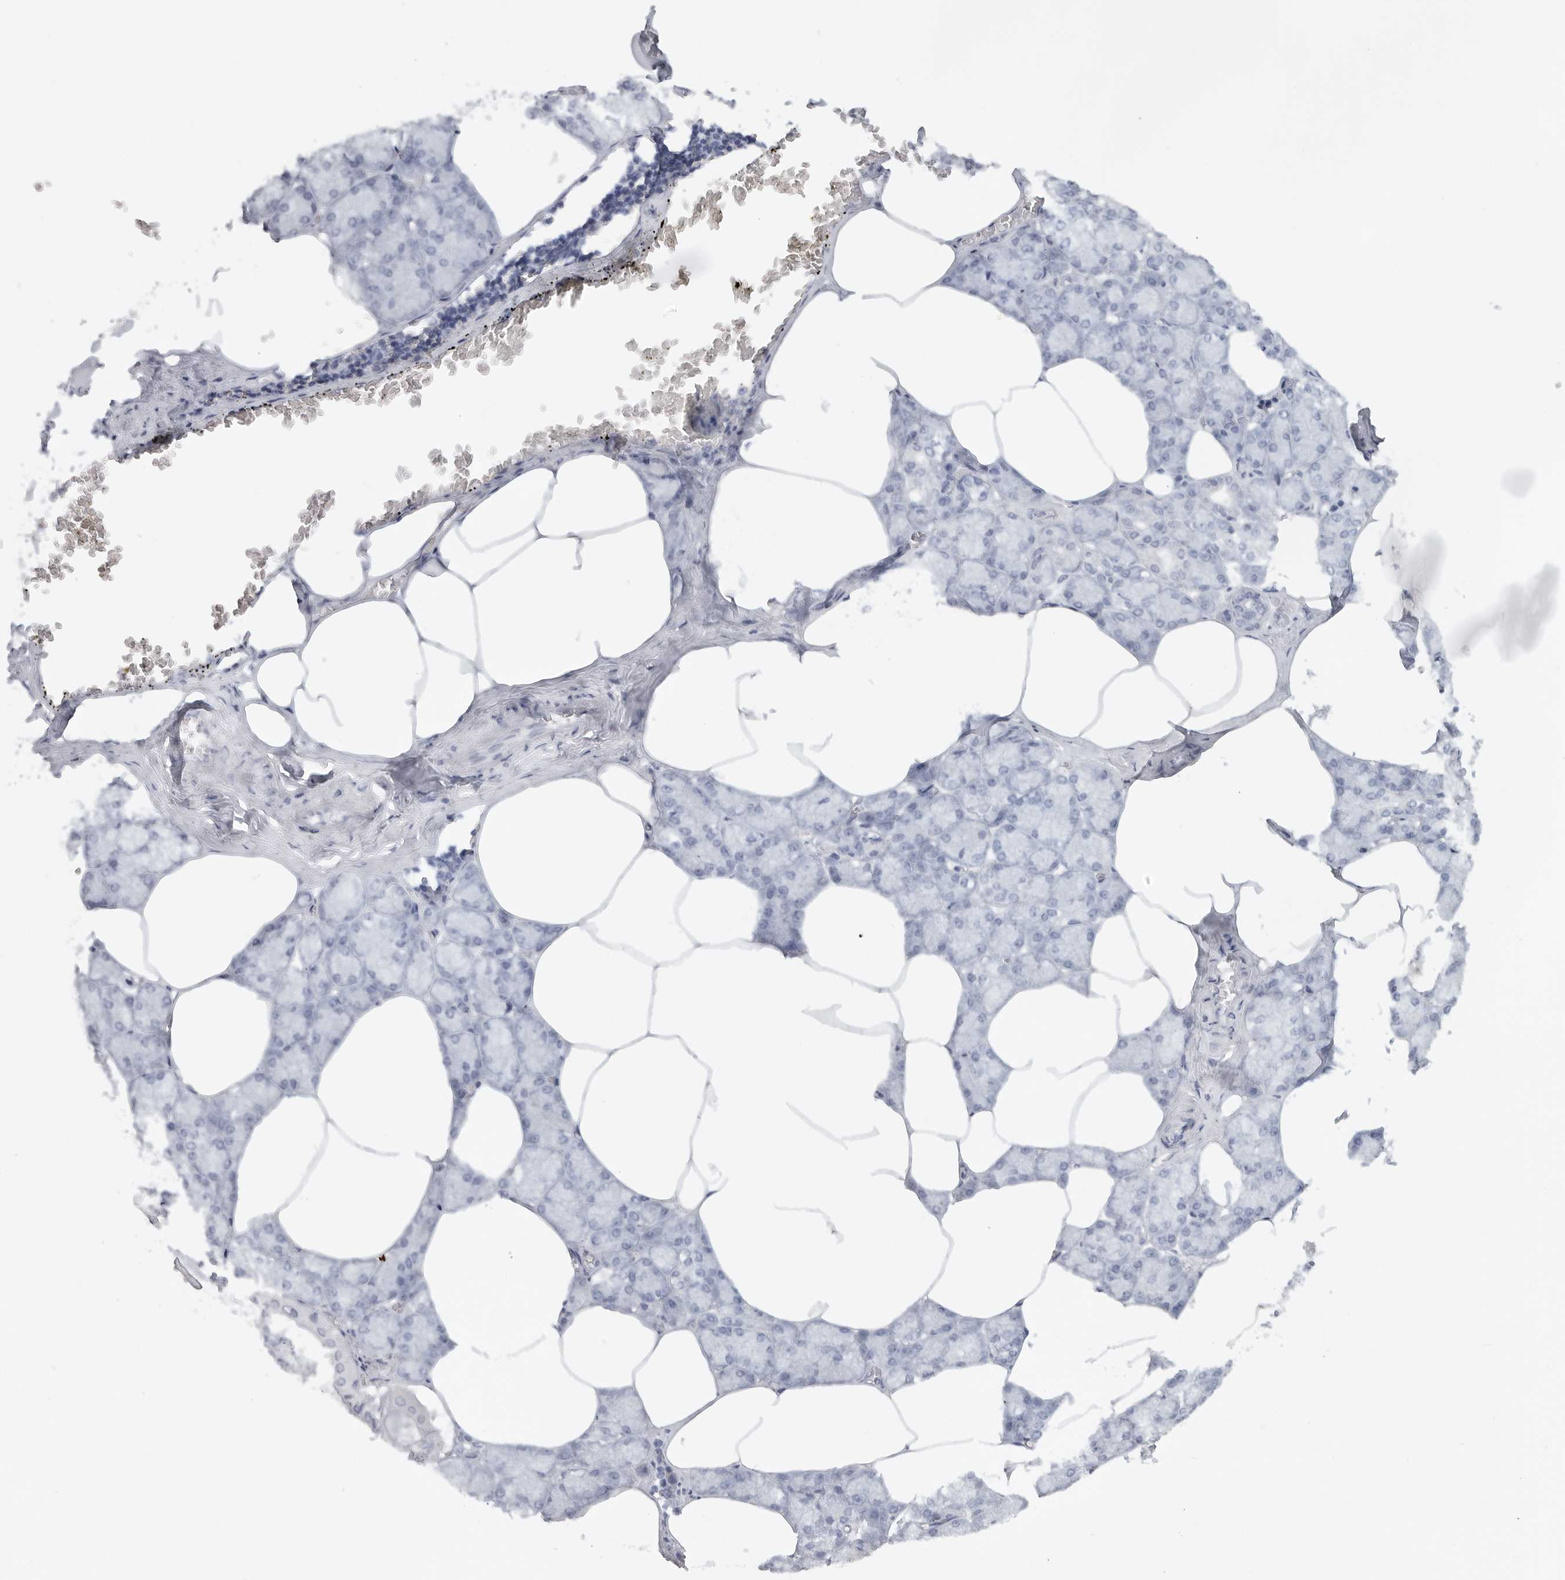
{"staining": {"intensity": "negative", "quantity": "none", "location": "none"}, "tissue": "salivary gland", "cell_type": "Glandular cells", "image_type": "normal", "snomed": [{"axis": "morphology", "description": "Normal tissue, NOS"}, {"axis": "topography", "description": "Salivary gland"}], "caption": "Glandular cells are negative for brown protein staining in unremarkable salivary gland. Brightfield microscopy of immunohistochemistry (IHC) stained with DAB (3,3'-diaminobenzidine) (brown) and hematoxylin (blue), captured at high magnification.", "gene": "TNR", "patient": {"sex": "male", "age": 62}}